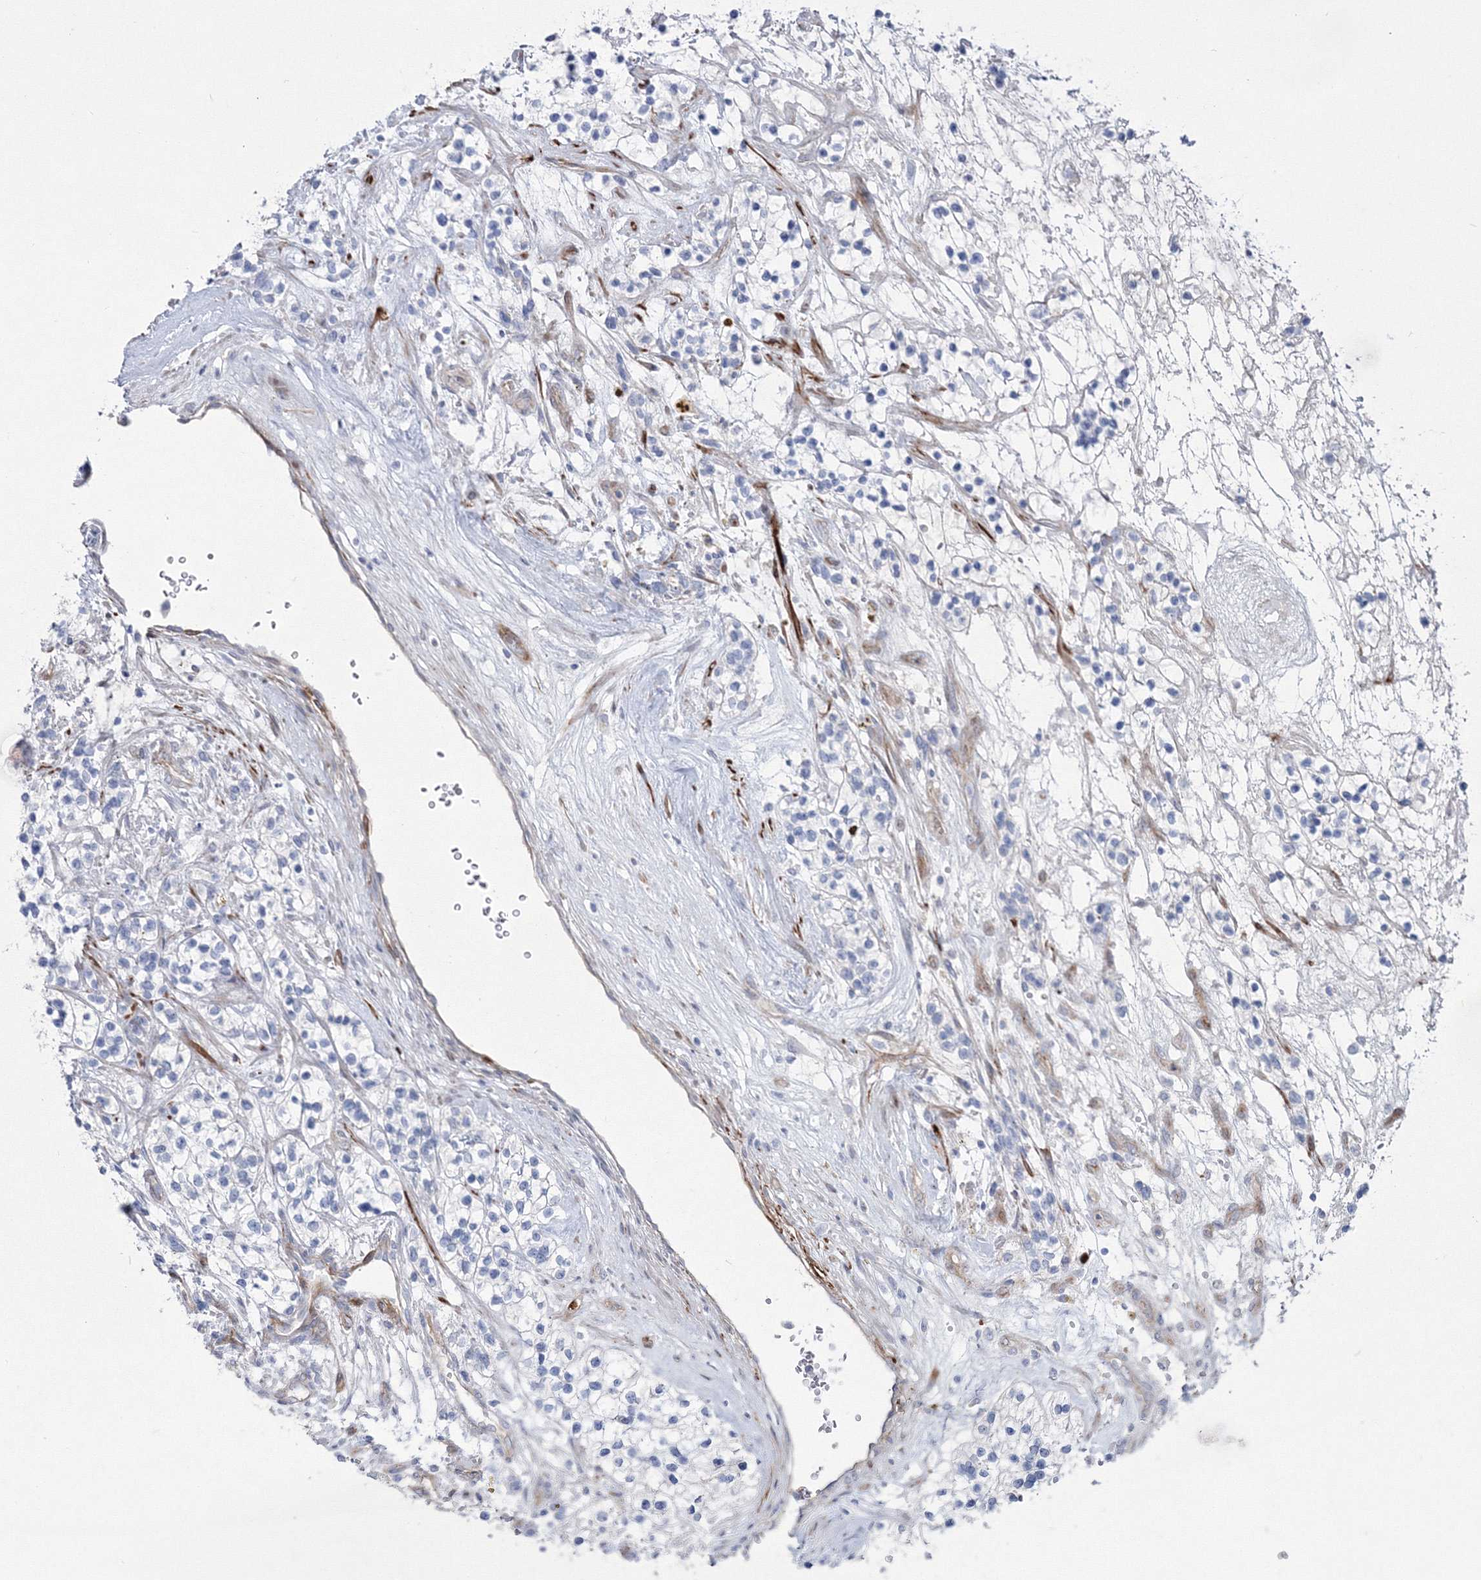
{"staining": {"intensity": "negative", "quantity": "none", "location": "none"}, "tissue": "renal cancer", "cell_type": "Tumor cells", "image_type": "cancer", "snomed": [{"axis": "morphology", "description": "Adenocarcinoma, NOS"}, {"axis": "topography", "description": "Kidney"}], "caption": "The IHC micrograph has no significant expression in tumor cells of renal adenocarcinoma tissue.", "gene": "HYAL2", "patient": {"sex": "female", "age": 57}}